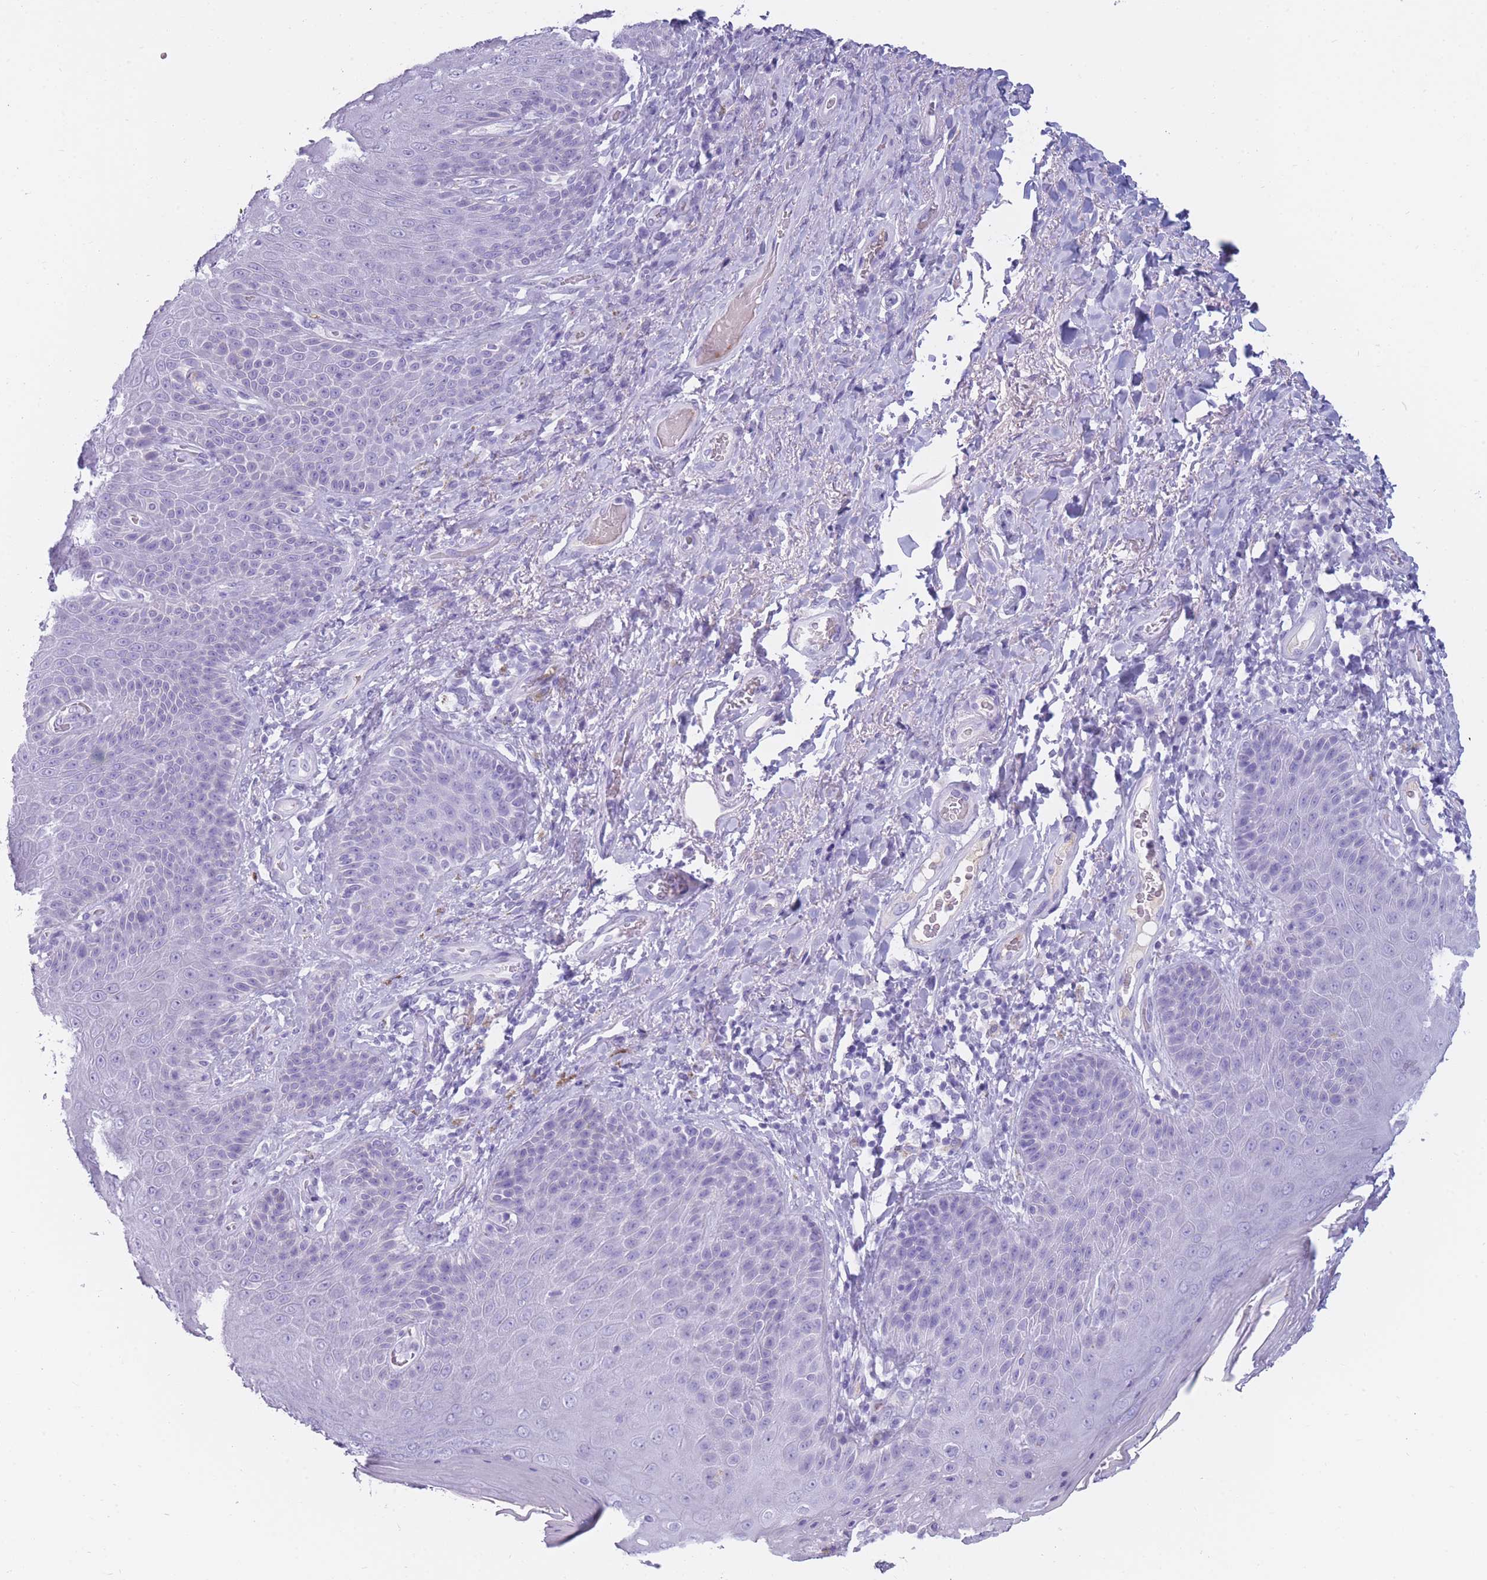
{"staining": {"intensity": "negative", "quantity": "none", "location": "none"}, "tissue": "skin", "cell_type": "Epidermal cells", "image_type": "normal", "snomed": [{"axis": "morphology", "description": "Normal tissue, NOS"}, {"axis": "topography", "description": "Anal"}], "caption": "Immunohistochemistry micrograph of unremarkable skin: human skin stained with DAB reveals no significant protein expression in epidermal cells.", "gene": "TNFSF11", "patient": {"sex": "female", "age": 89}}